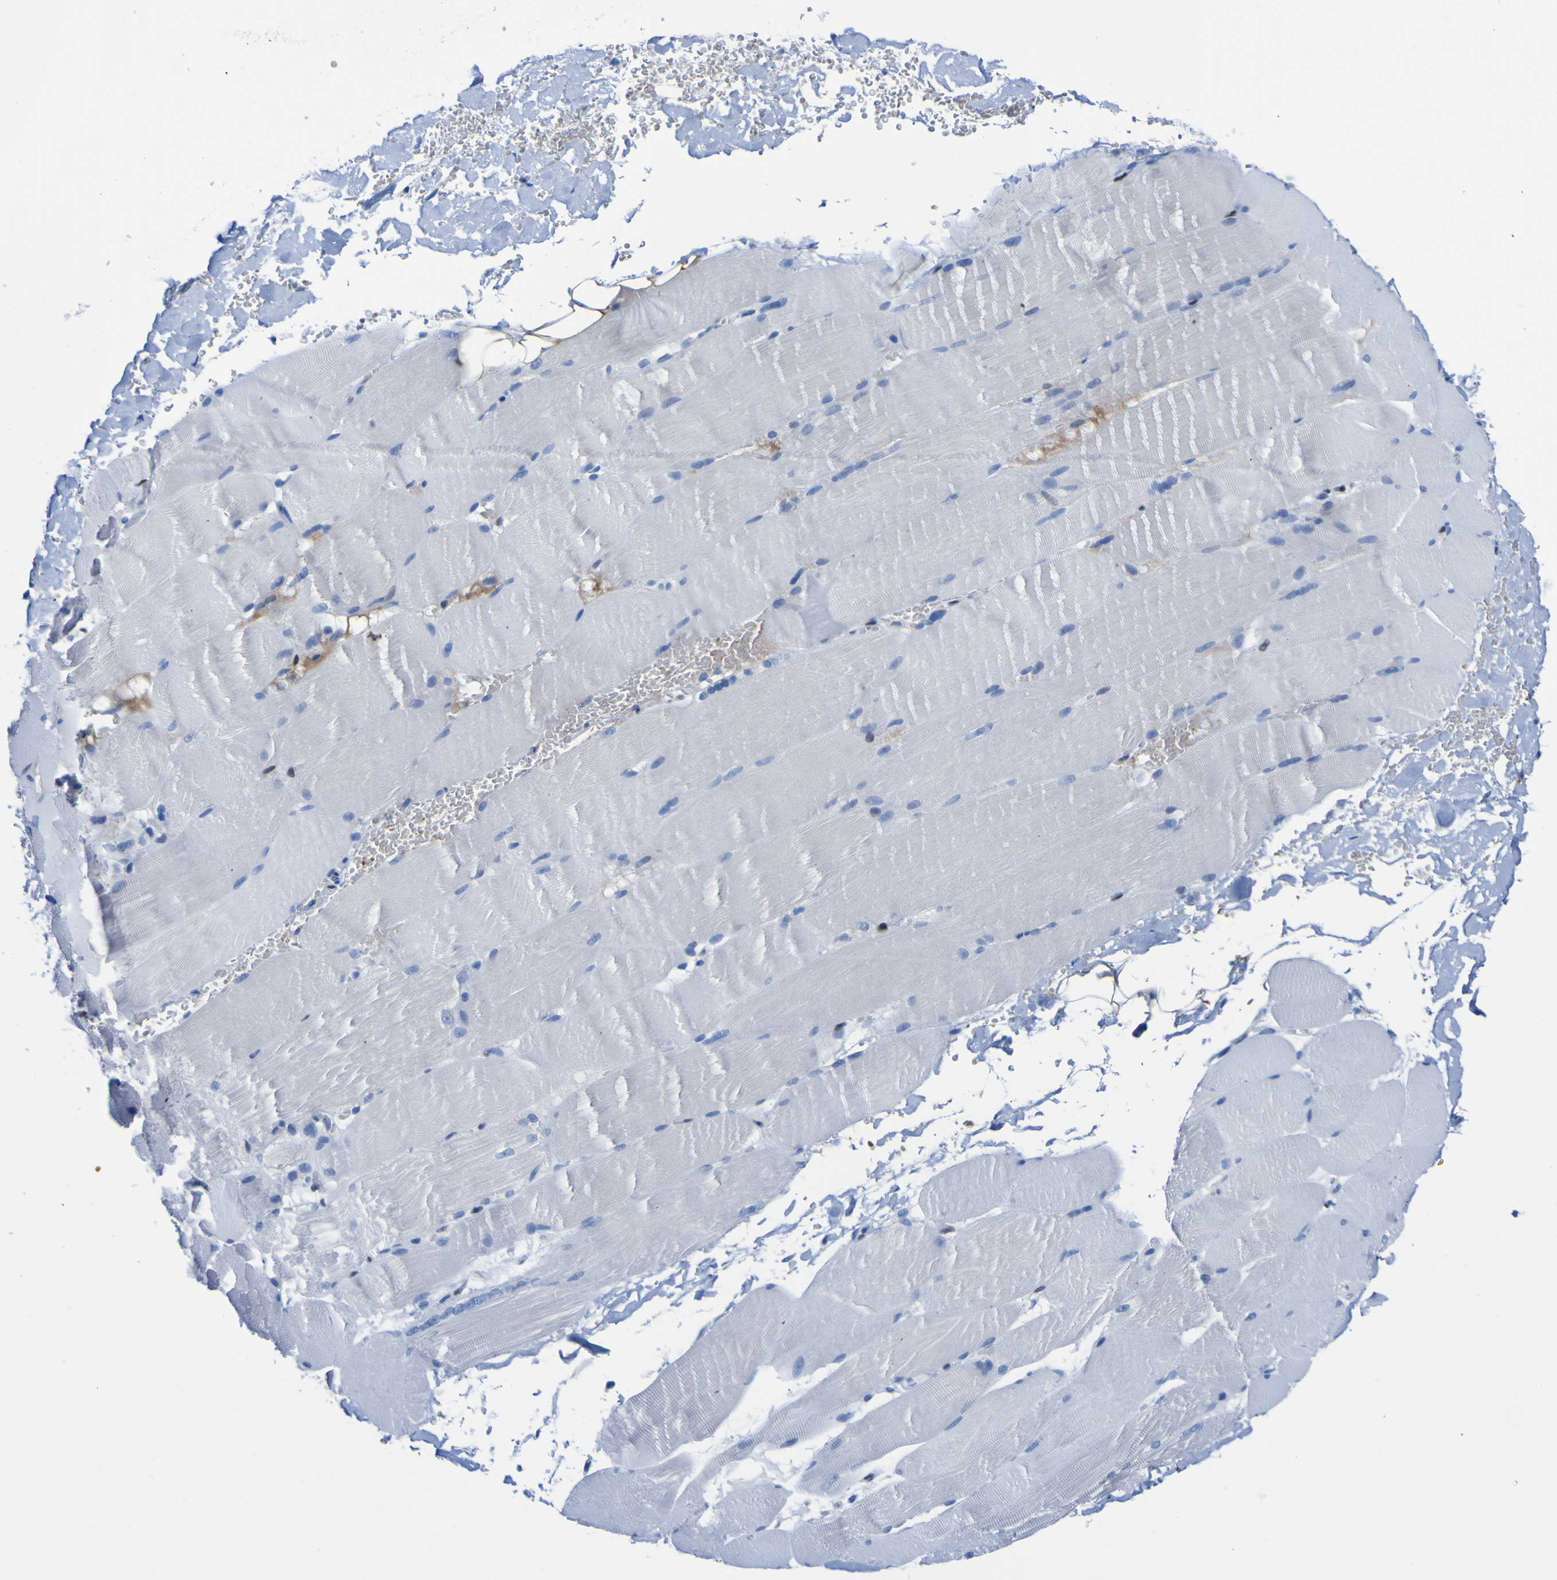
{"staining": {"intensity": "negative", "quantity": "none", "location": "none"}, "tissue": "skeletal muscle", "cell_type": "Myocytes", "image_type": "normal", "snomed": [{"axis": "morphology", "description": "Normal tissue, NOS"}, {"axis": "topography", "description": "Skin"}, {"axis": "topography", "description": "Skeletal muscle"}], "caption": "Myocytes show no significant protein staining in unremarkable skeletal muscle.", "gene": "DACH1", "patient": {"sex": "male", "age": 83}}